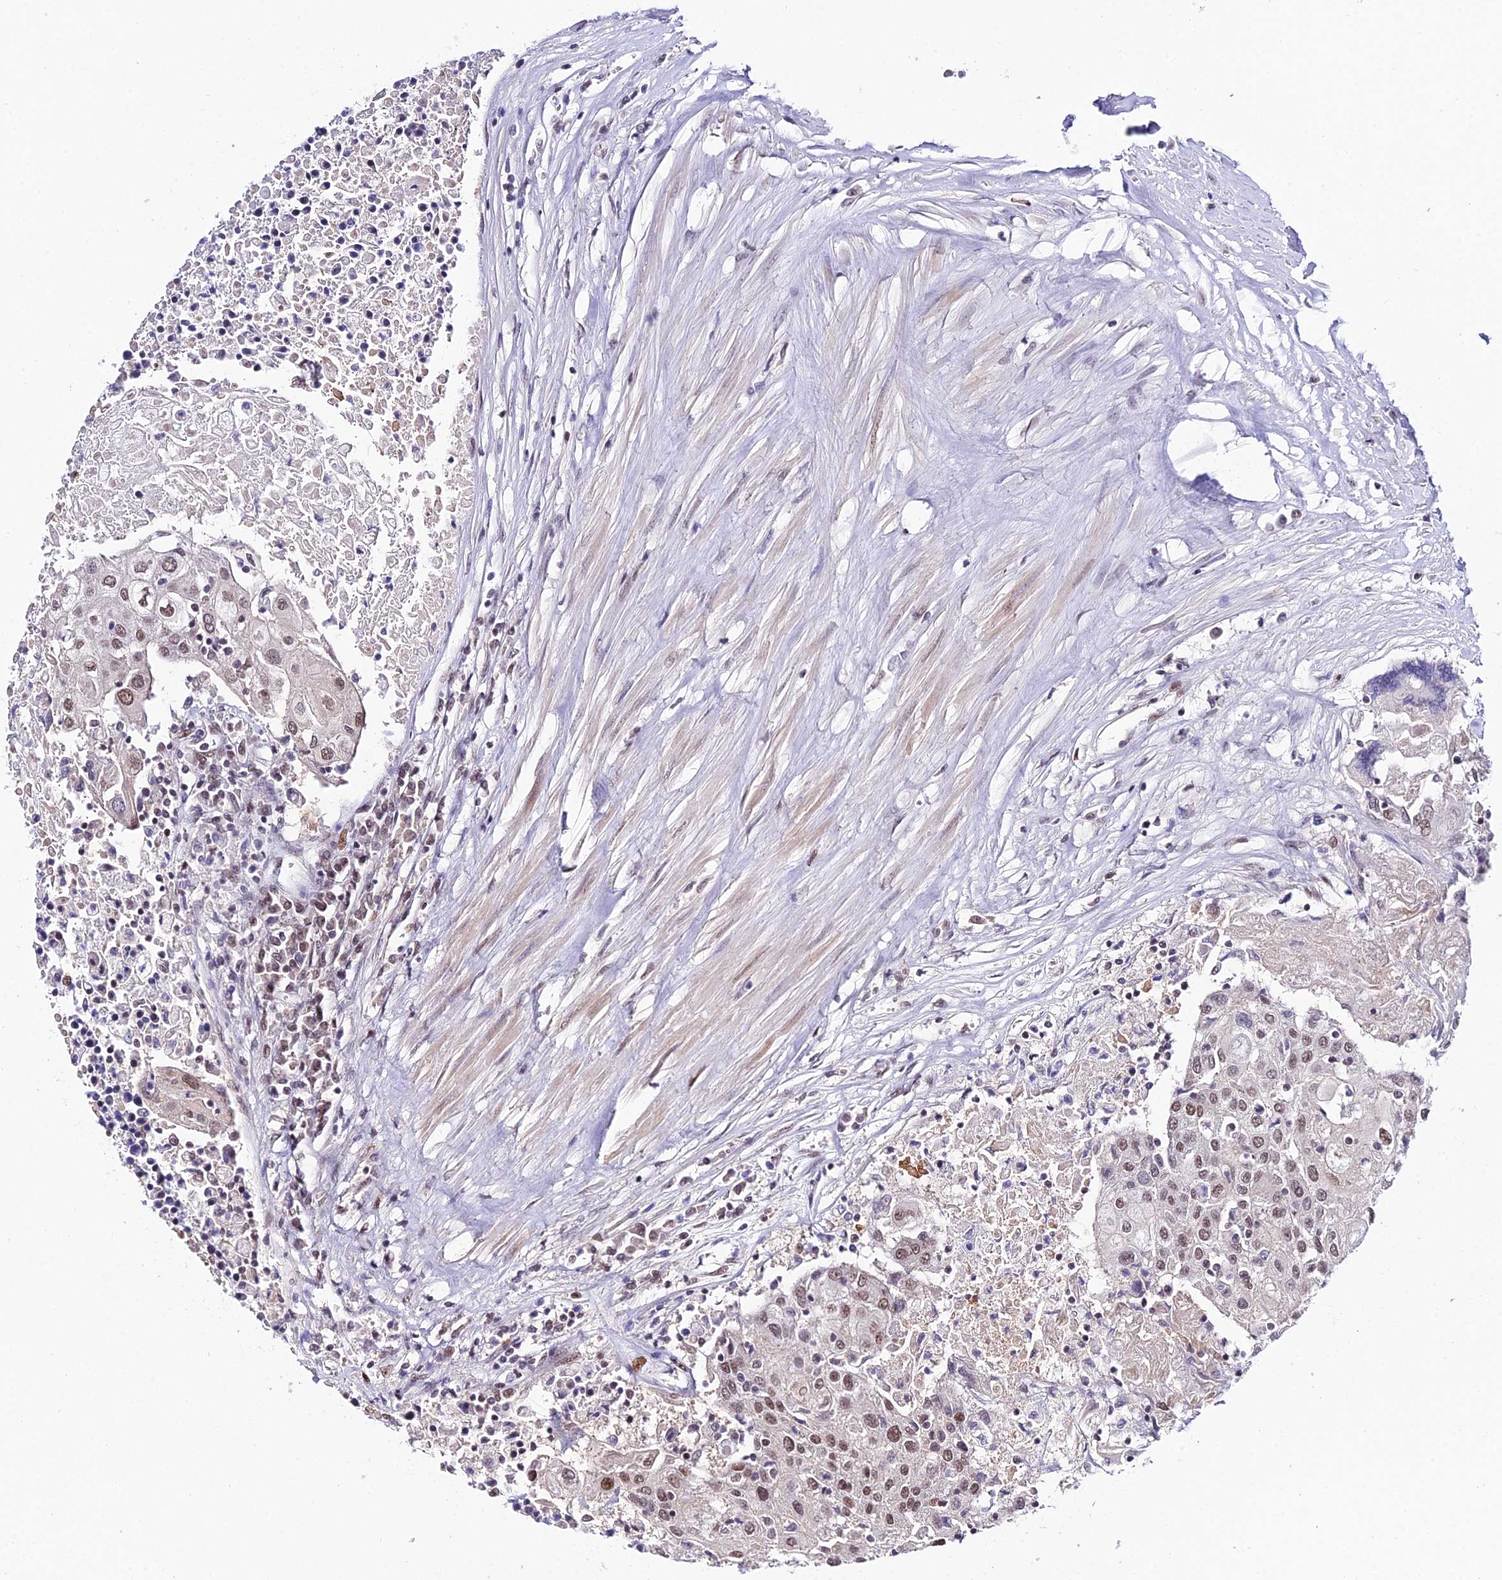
{"staining": {"intensity": "weak", "quantity": "<25%", "location": "nuclear"}, "tissue": "urothelial cancer", "cell_type": "Tumor cells", "image_type": "cancer", "snomed": [{"axis": "morphology", "description": "Urothelial carcinoma, High grade"}, {"axis": "topography", "description": "Urinary bladder"}], "caption": "Immunohistochemical staining of human high-grade urothelial carcinoma displays no significant staining in tumor cells.", "gene": "SYT15", "patient": {"sex": "female", "age": 85}}